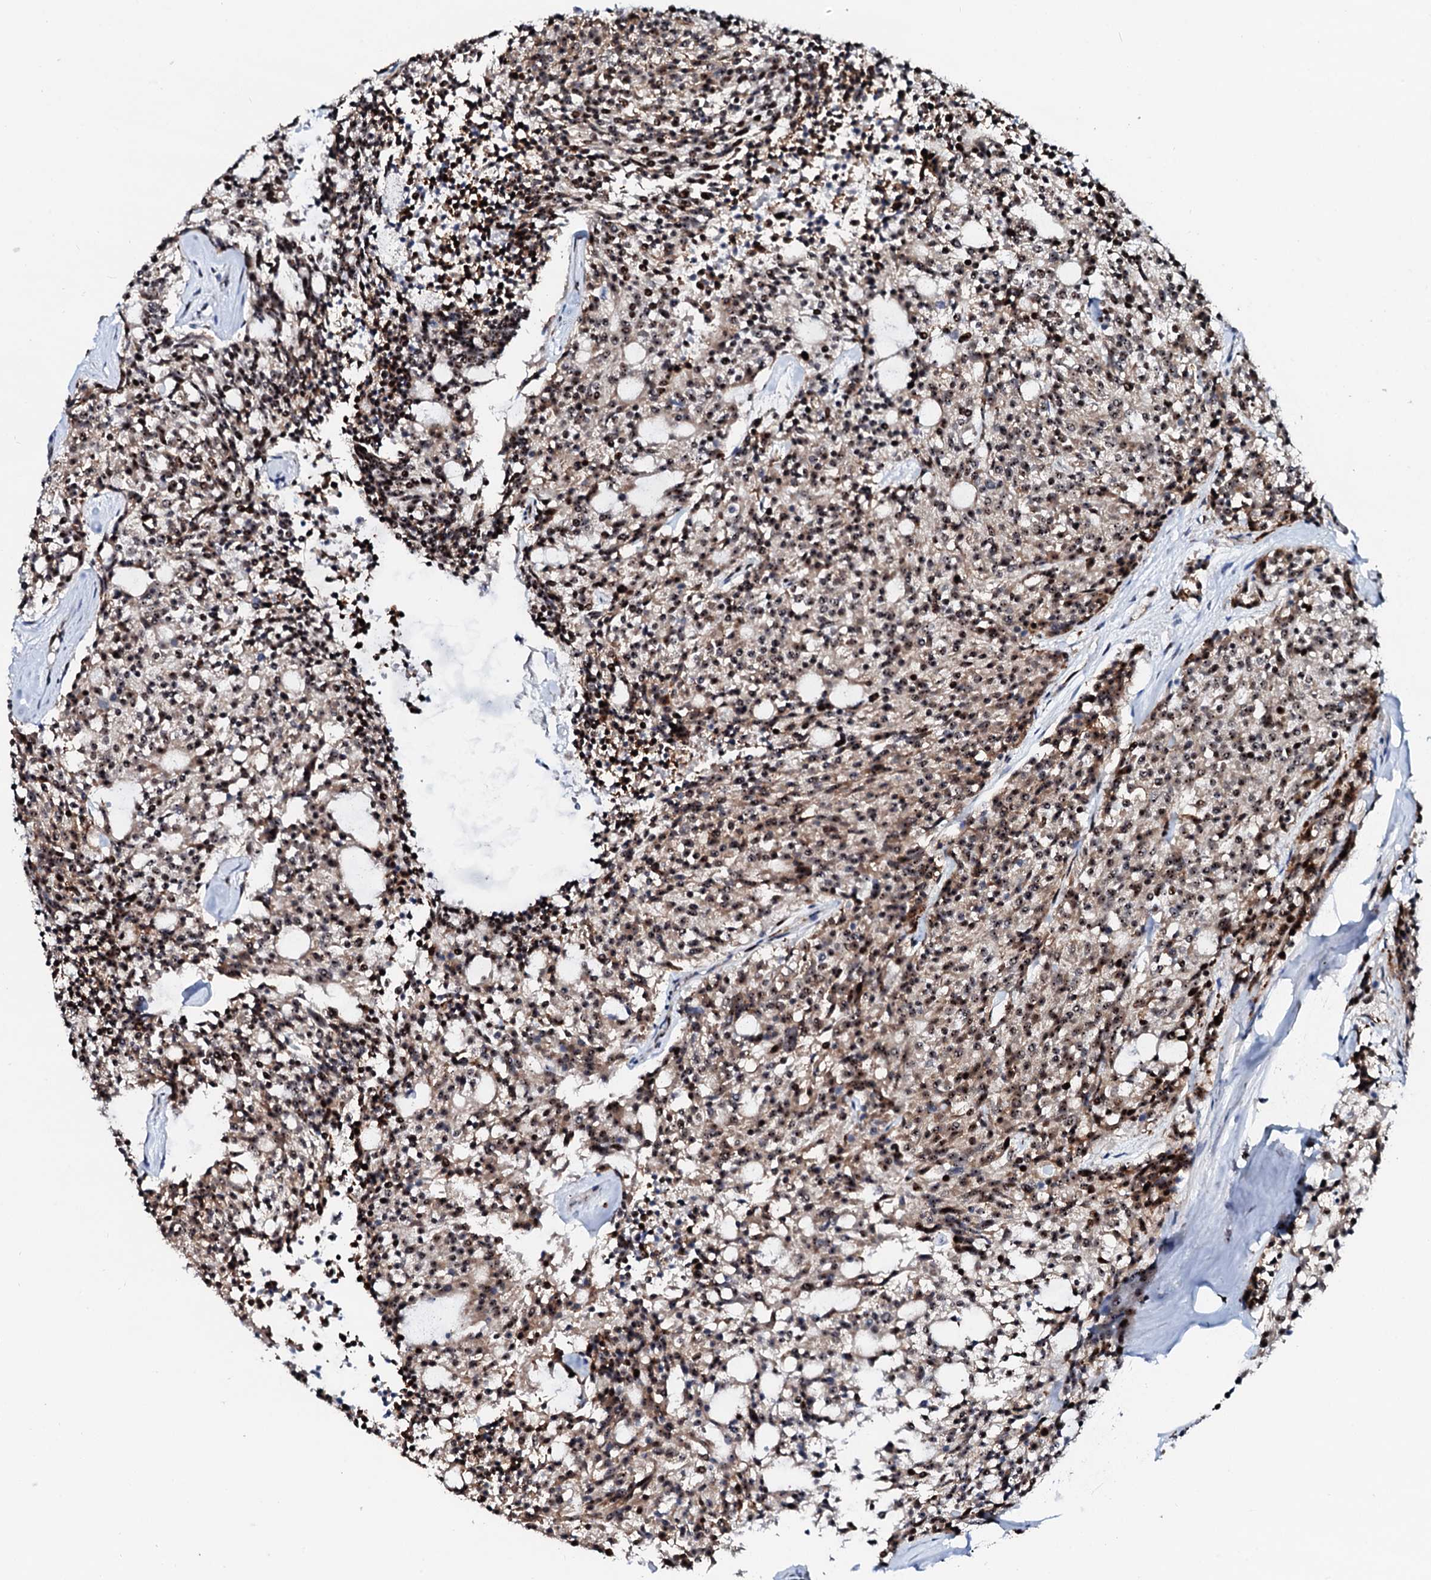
{"staining": {"intensity": "strong", "quantity": ">75%", "location": "nuclear"}, "tissue": "carcinoid", "cell_type": "Tumor cells", "image_type": "cancer", "snomed": [{"axis": "morphology", "description": "Carcinoid, malignant, NOS"}, {"axis": "topography", "description": "Pancreas"}], "caption": "This is a photomicrograph of immunohistochemistry staining of carcinoid, which shows strong staining in the nuclear of tumor cells.", "gene": "NEUROG3", "patient": {"sex": "female", "age": 54}}